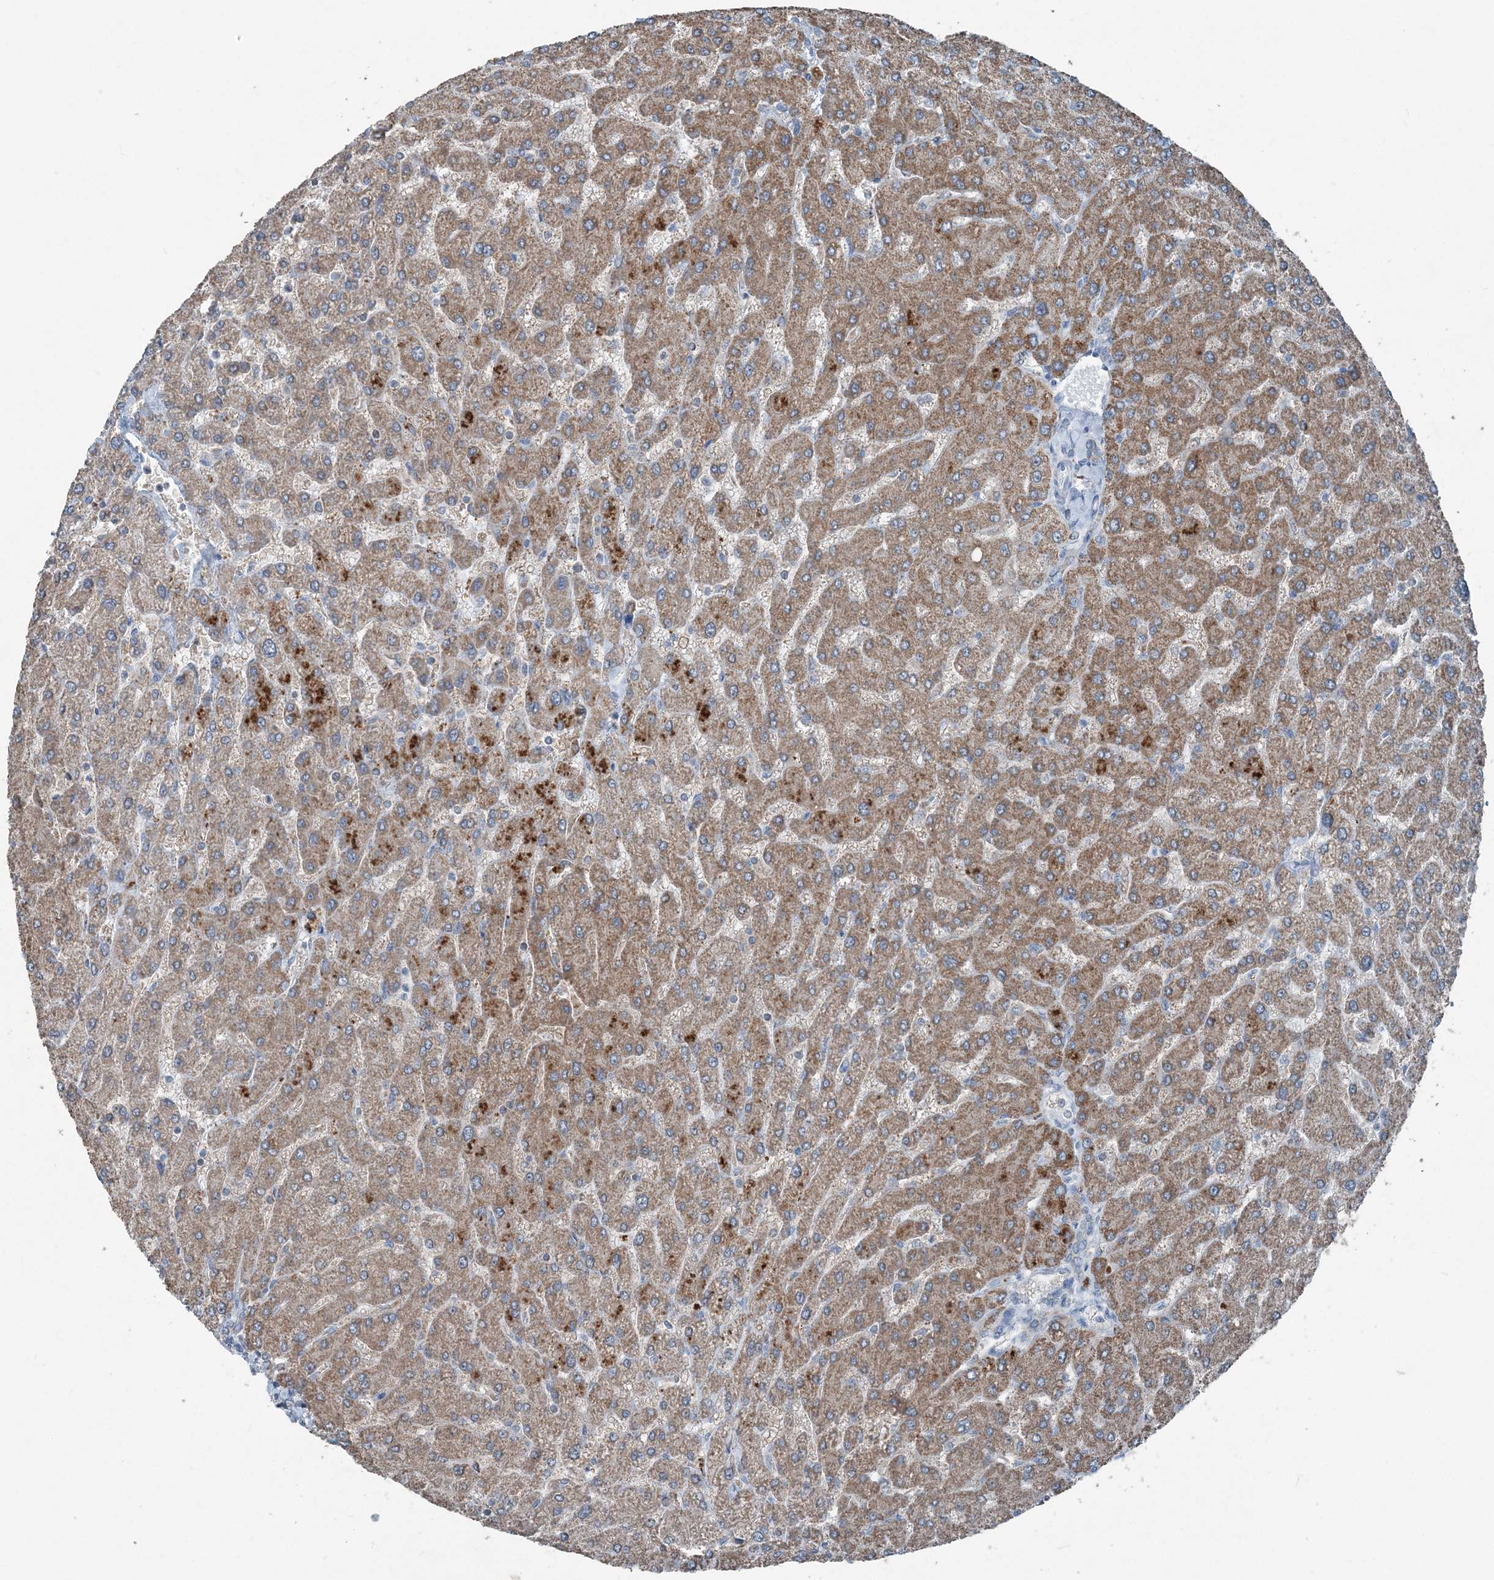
{"staining": {"intensity": "negative", "quantity": "none", "location": "none"}, "tissue": "liver", "cell_type": "Cholangiocytes", "image_type": "normal", "snomed": [{"axis": "morphology", "description": "Normal tissue, NOS"}, {"axis": "topography", "description": "Liver"}], "caption": "Immunohistochemistry (IHC) histopathology image of unremarkable liver stained for a protein (brown), which reveals no expression in cholangiocytes.", "gene": "SUCLG1", "patient": {"sex": "male", "age": 55}}